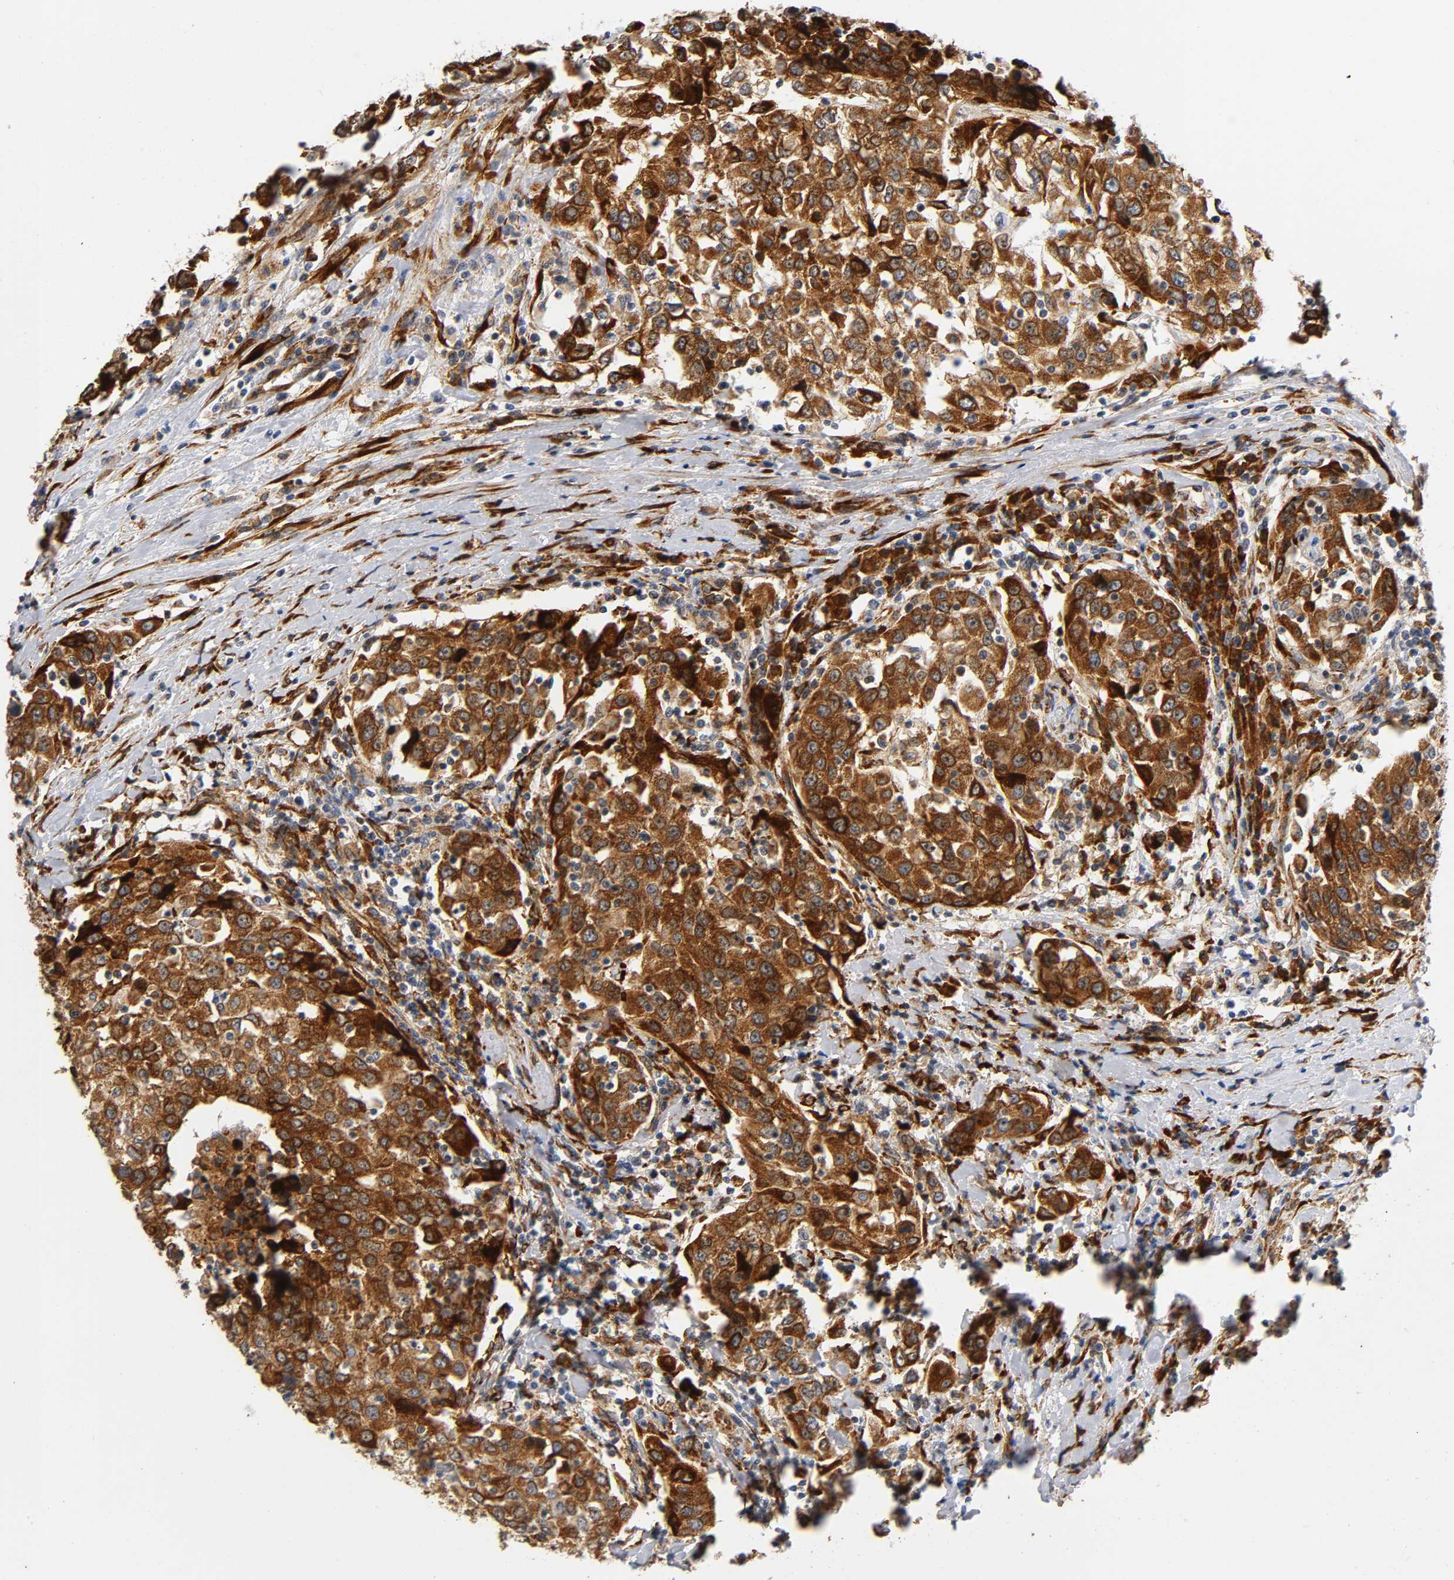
{"staining": {"intensity": "strong", "quantity": ">75%", "location": "cytoplasmic/membranous"}, "tissue": "urothelial cancer", "cell_type": "Tumor cells", "image_type": "cancer", "snomed": [{"axis": "morphology", "description": "Urothelial carcinoma, High grade"}, {"axis": "topography", "description": "Urinary bladder"}], "caption": "About >75% of tumor cells in human urothelial carcinoma (high-grade) exhibit strong cytoplasmic/membranous protein expression as visualized by brown immunohistochemical staining.", "gene": "SOS2", "patient": {"sex": "female", "age": 80}}